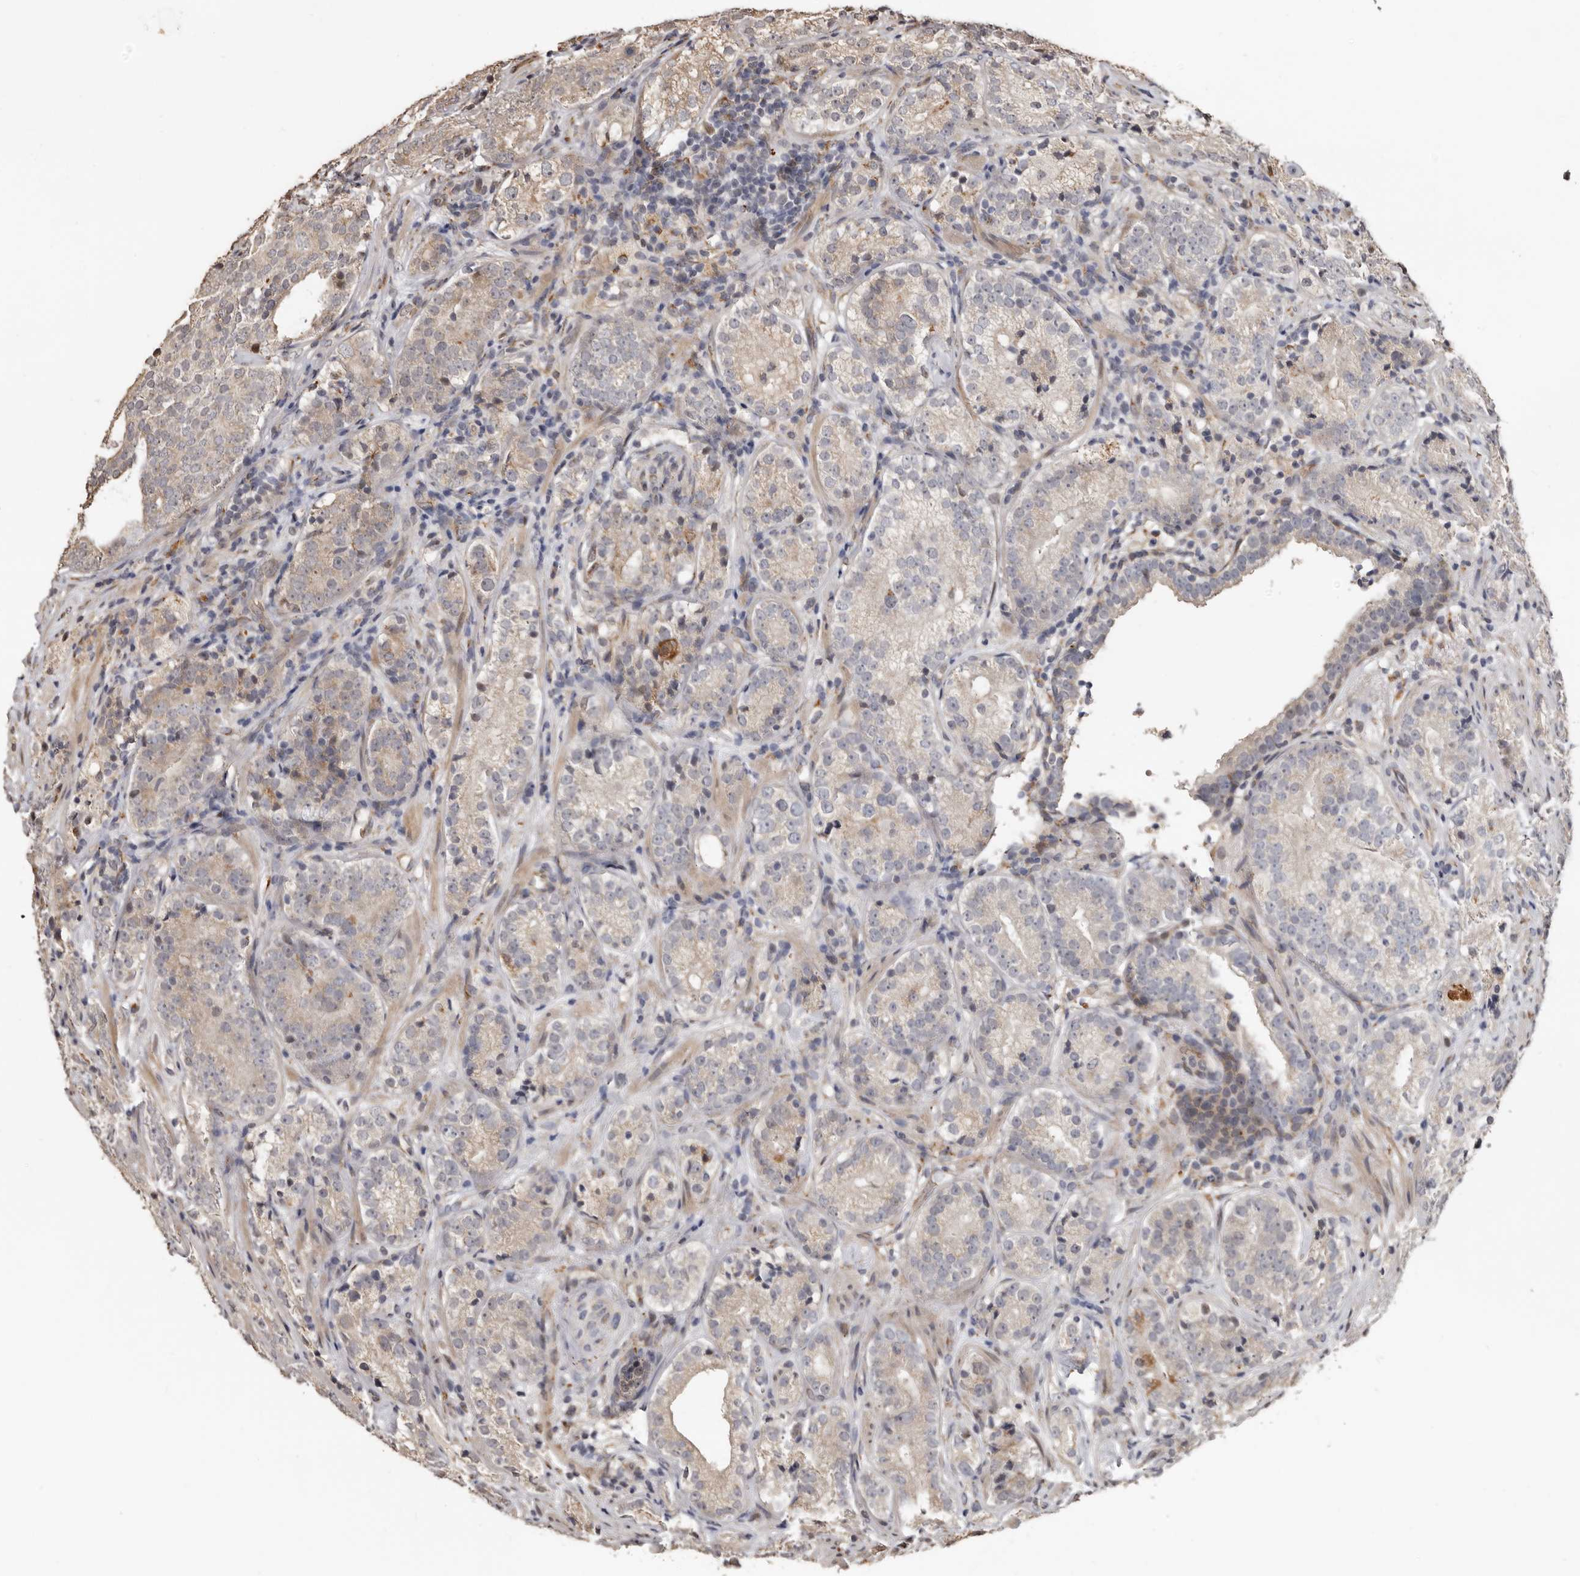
{"staining": {"intensity": "weak", "quantity": "<25%", "location": "cytoplasmic/membranous"}, "tissue": "prostate cancer", "cell_type": "Tumor cells", "image_type": "cancer", "snomed": [{"axis": "morphology", "description": "Adenocarcinoma, High grade"}, {"axis": "topography", "description": "Prostate"}], "caption": "Immunohistochemical staining of human prostate cancer shows no significant expression in tumor cells.", "gene": "ENTREP1", "patient": {"sex": "male", "age": 56}}